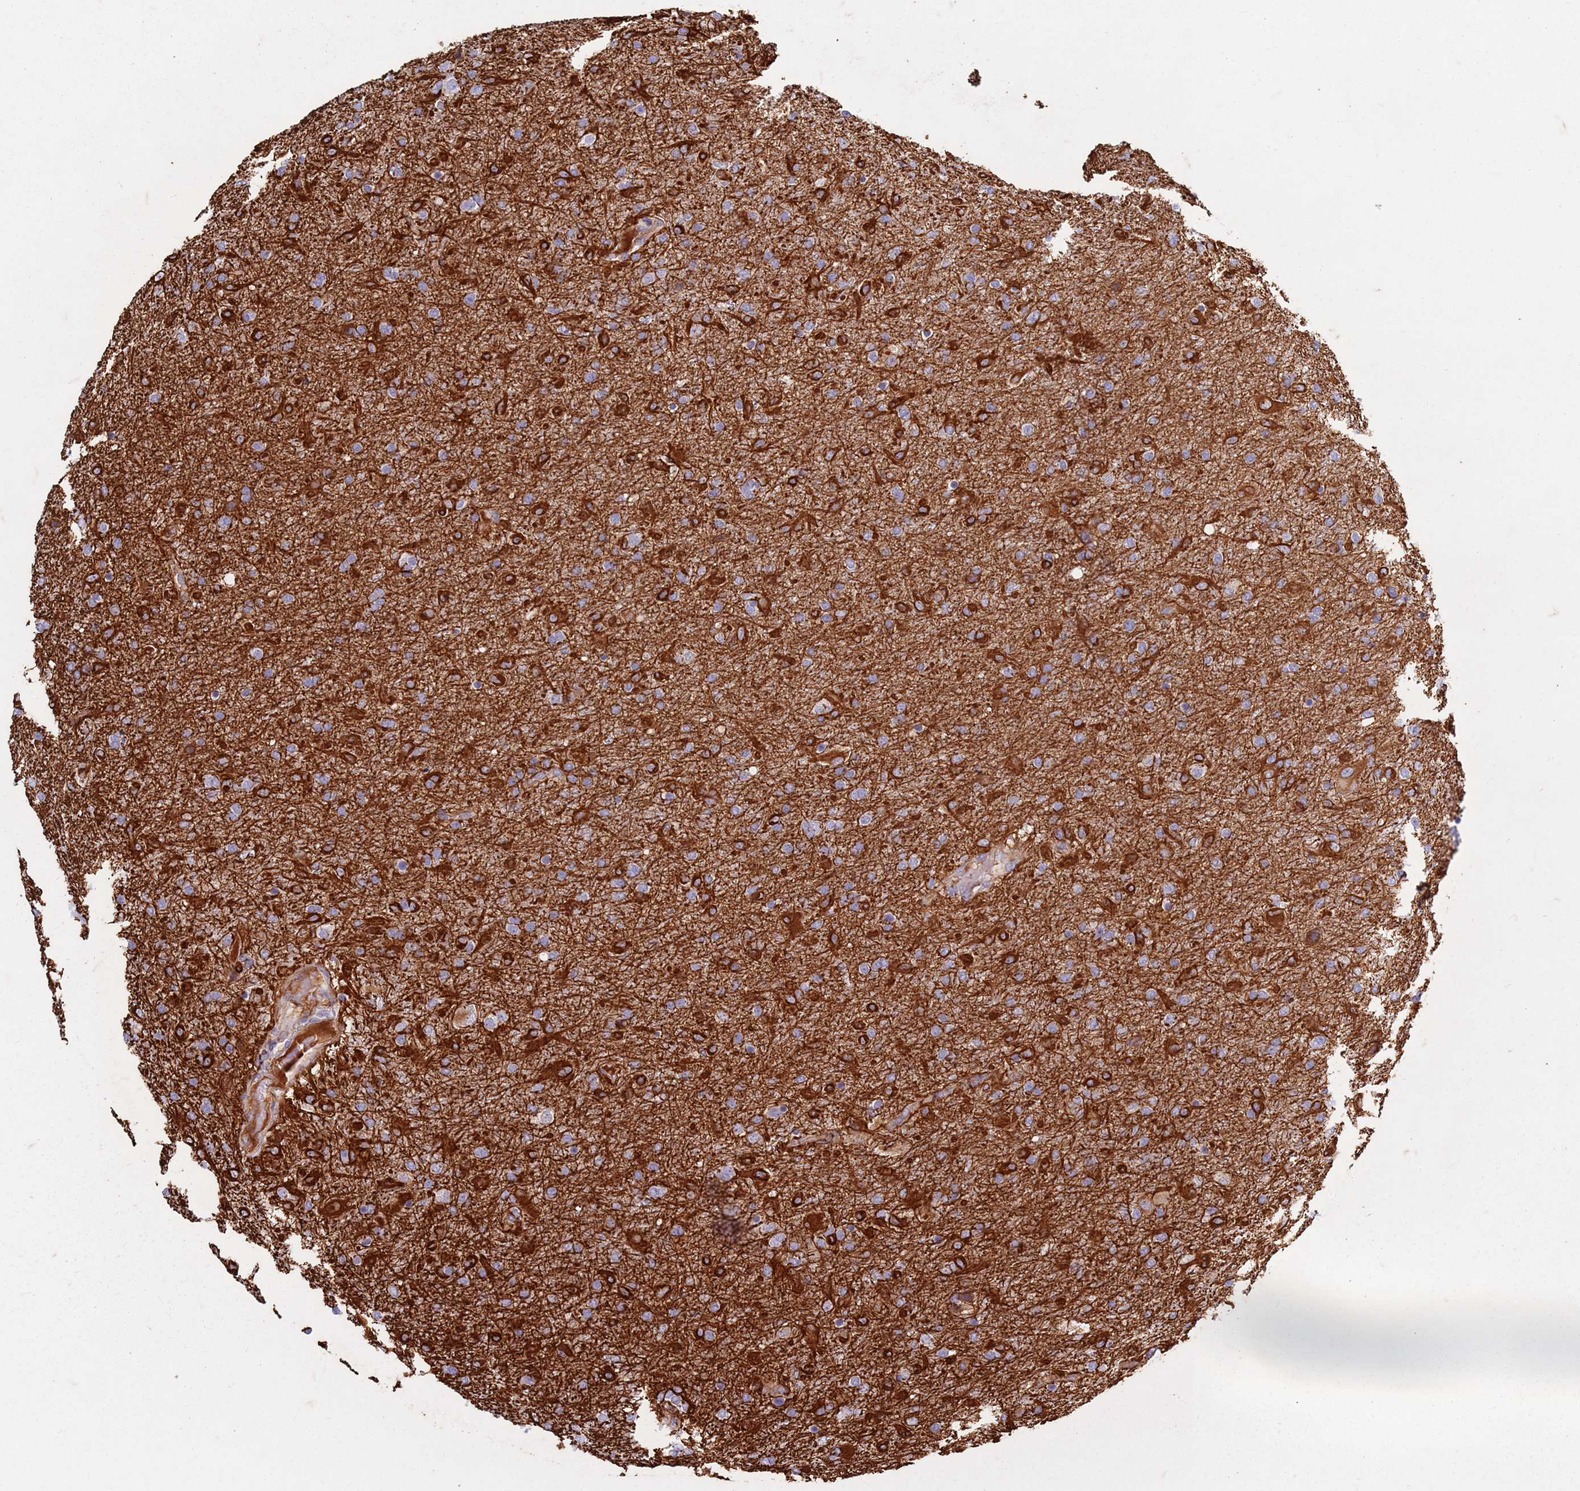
{"staining": {"intensity": "strong", "quantity": "25%-75%", "location": "cytoplasmic/membranous"}, "tissue": "glioma", "cell_type": "Tumor cells", "image_type": "cancer", "snomed": [{"axis": "morphology", "description": "Glioma, malignant, Low grade"}, {"axis": "topography", "description": "Brain"}], "caption": "Tumor cells show high levels of strong cytoplasmic/membranous staining in approximately 25%-75% of cells in human malignant glioma (low-grade).", "gene": "TAS2R38", "patient": {"sex": "male", "age": 65}}